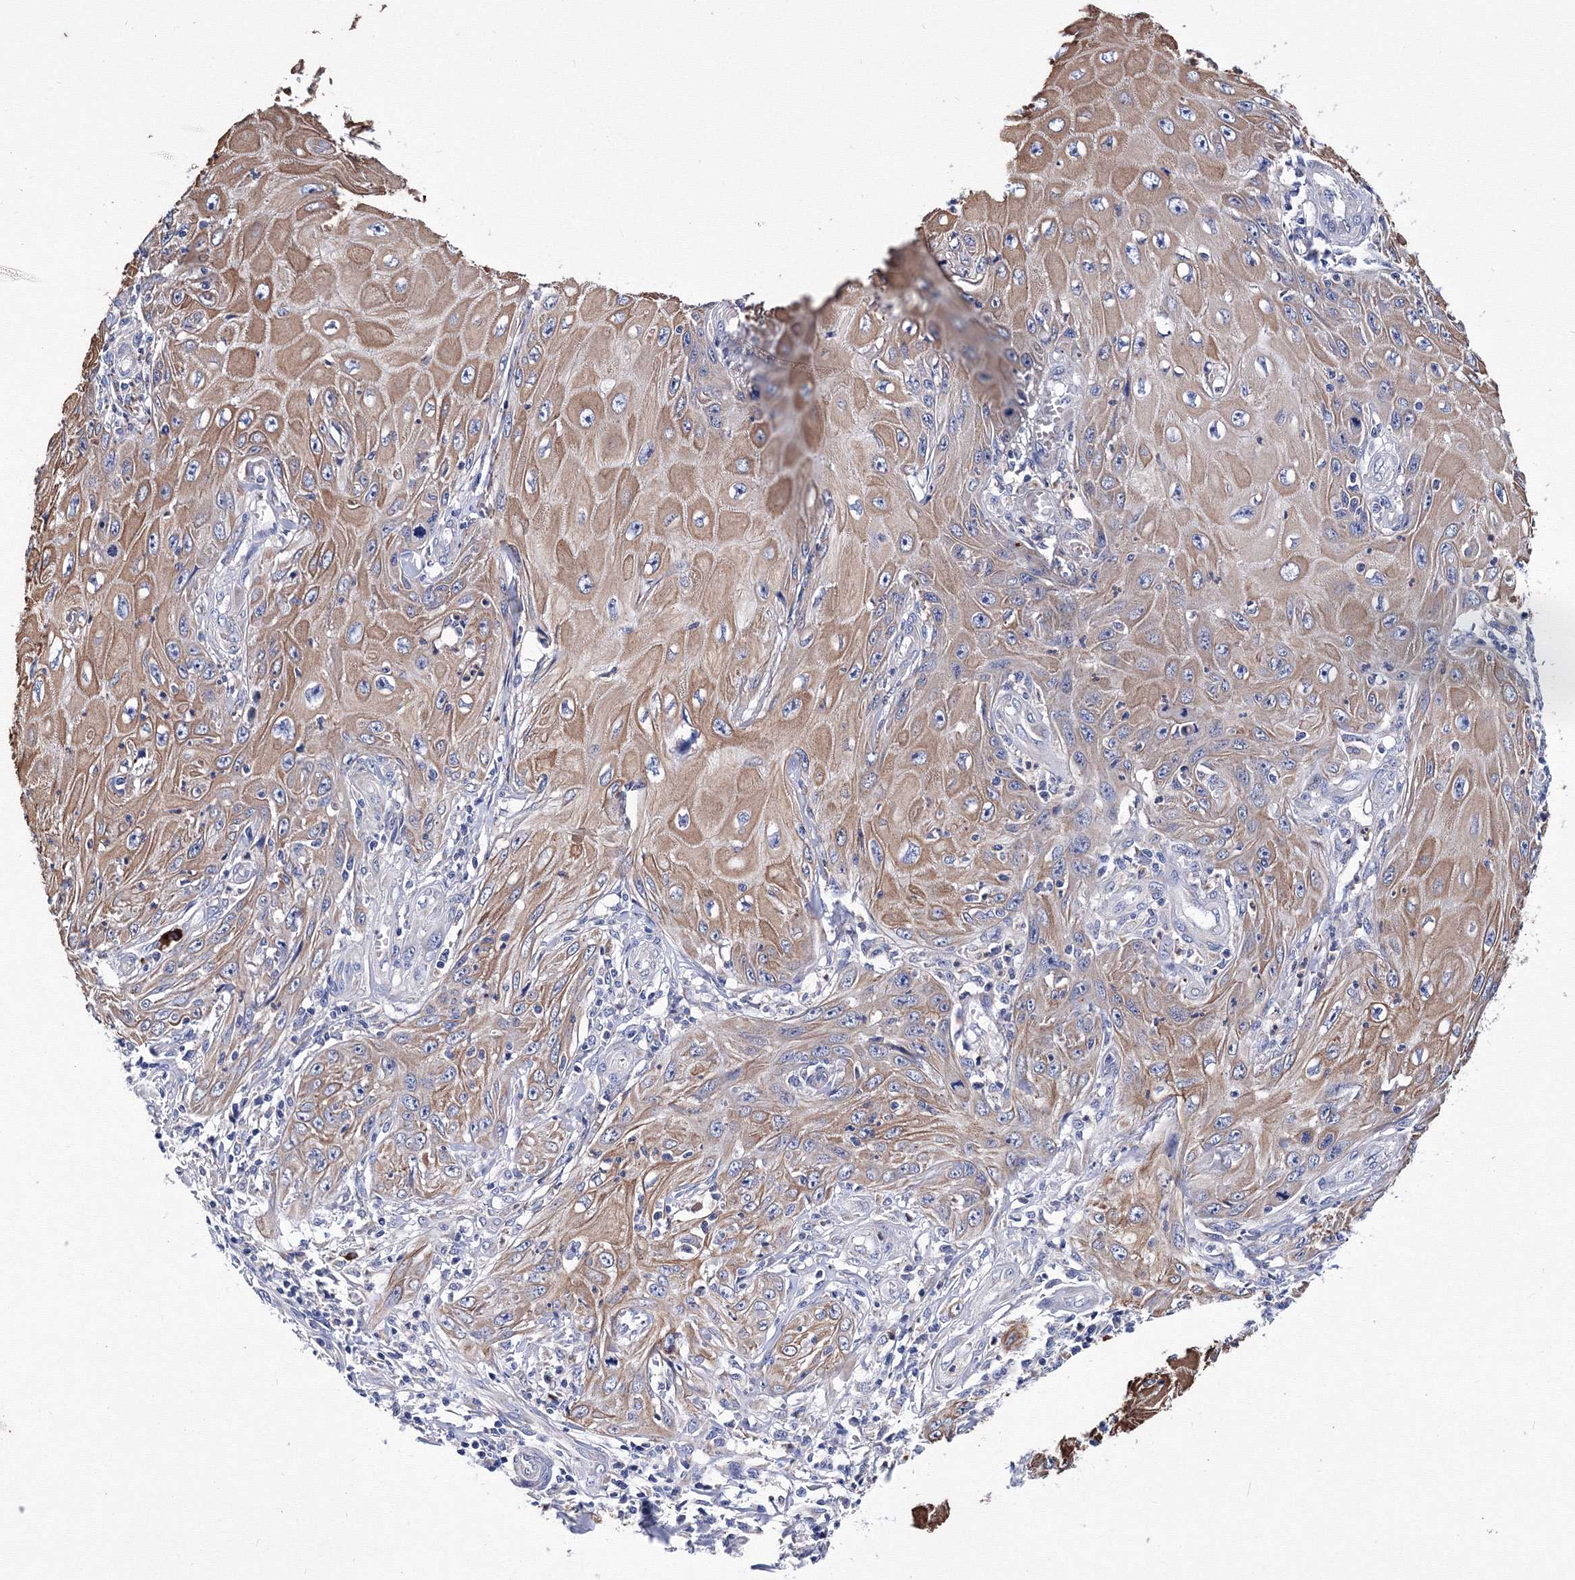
{"staining": {"intensity": "moderate", "quantity": ">75%", "location": "cytoplasmic/membranous"}, "tissue": "skin cancer", "cell_type": "Tumor cells", "image_type": "cancer", "snomed": [{"axis": "morphology", "description": "Squamous cell carcinoma, NOS"}, {"axis": "topography", "description": "Skin"}], "caption": "Immunohistochemical staining of human skin squamous cell carcinoma reveals medium levels of moderate cytoplasmic/membranous protein staining in approximately >75% of tumor cells. Immunohistochemistry stains the protein in brown and the nuclei are stained blue.", "gene": "TRPM2", "patient": {"sex": "female", "age": 73}}